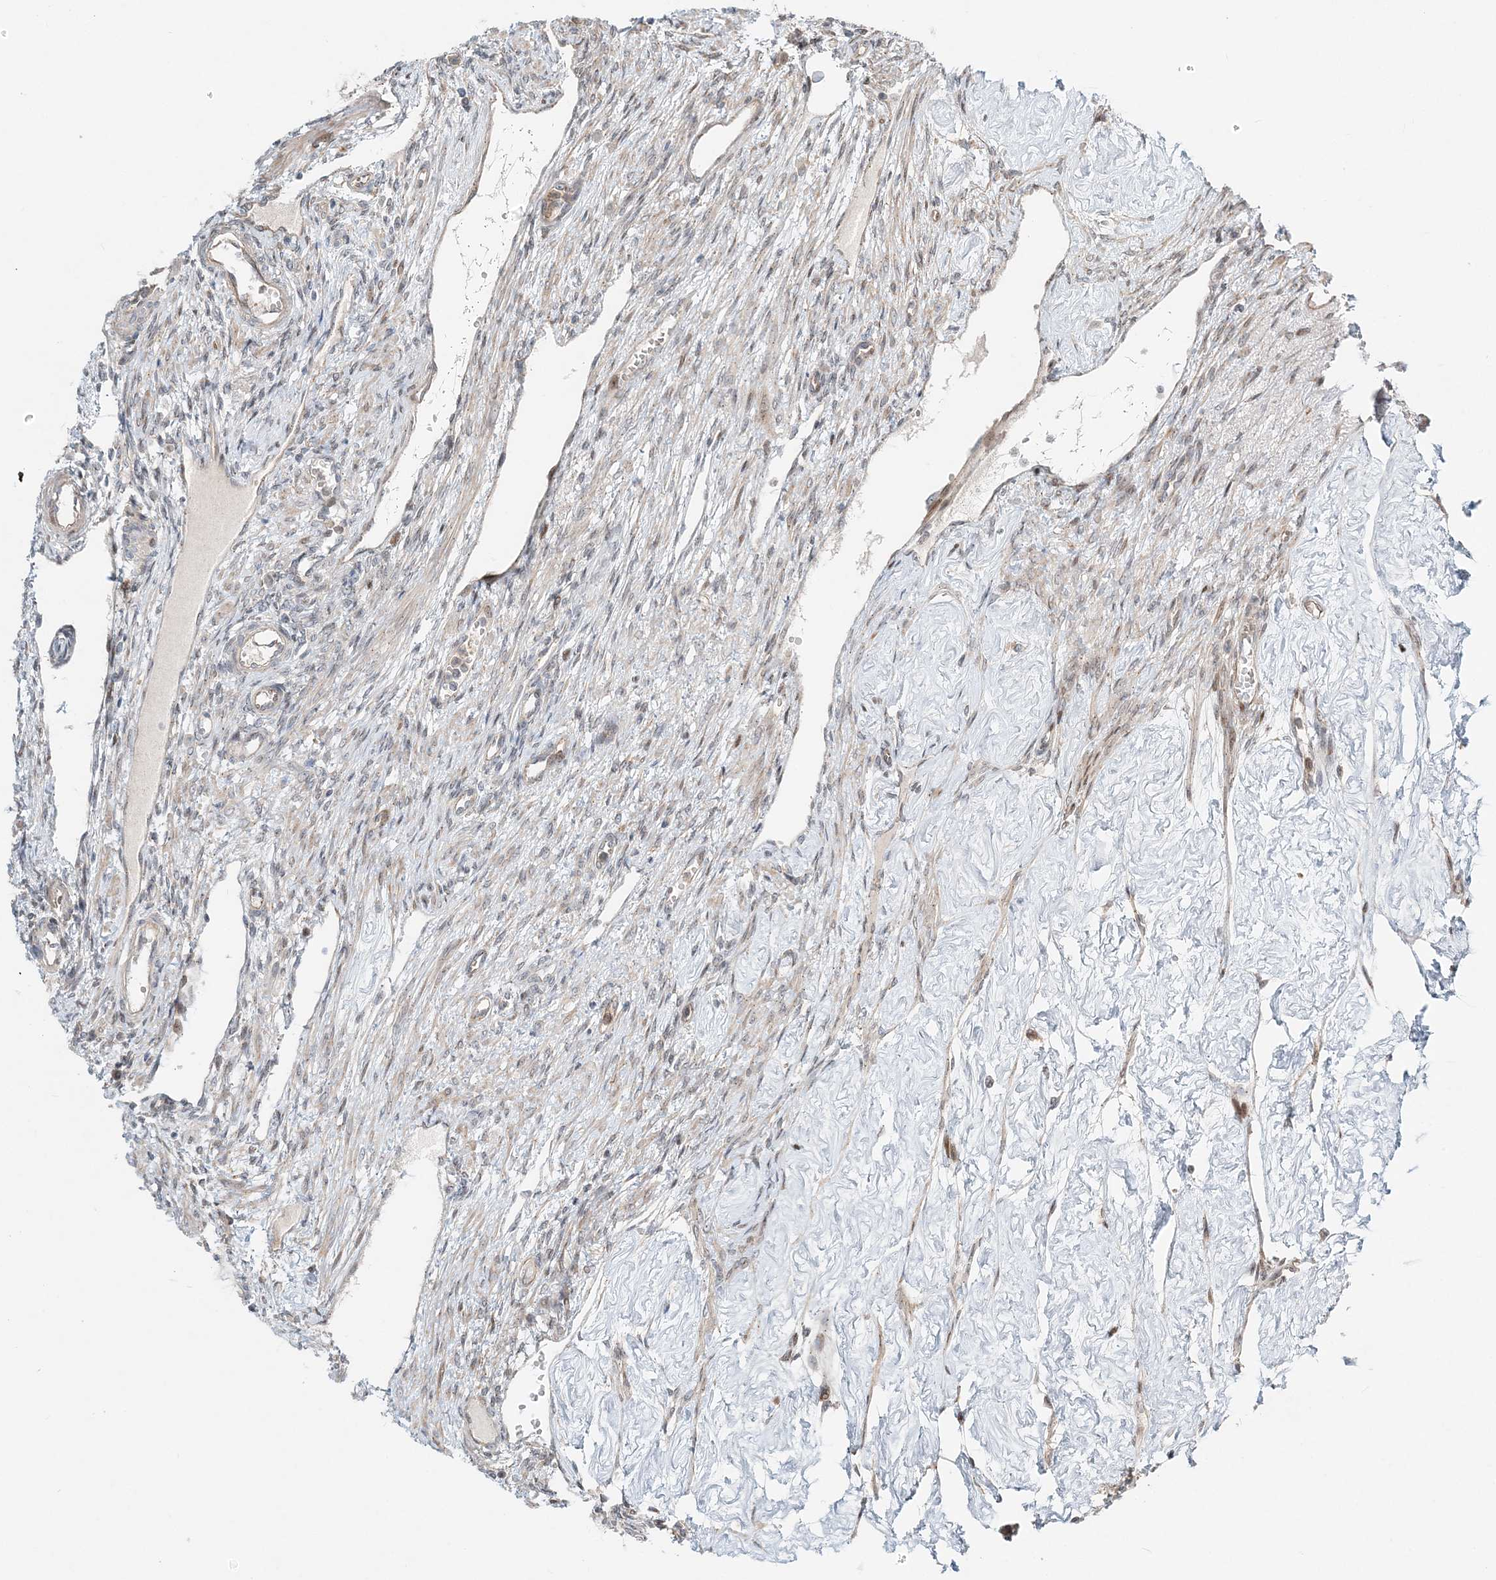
{"staining": {"intensity": "negative", "quantity": "none", "location": "none"}, "tissue": "ovary", "cell_type": "Ovarian stroma cells", "image_type": "normal", "snomed": [{"axis": "morphology", "description": "Normal tissue, NOS"}, {"axis": "morphology", "description": "Cyst, NOS"}, {"axis": "topography", "description": "Ovary"}], "caption": "Human ovary stained for a protein using immunohistochemistry demonstrates no staining in ovarian stroma cells.", "gene": "CXXC5", "patient": {"sex": "female", "age": 33}}